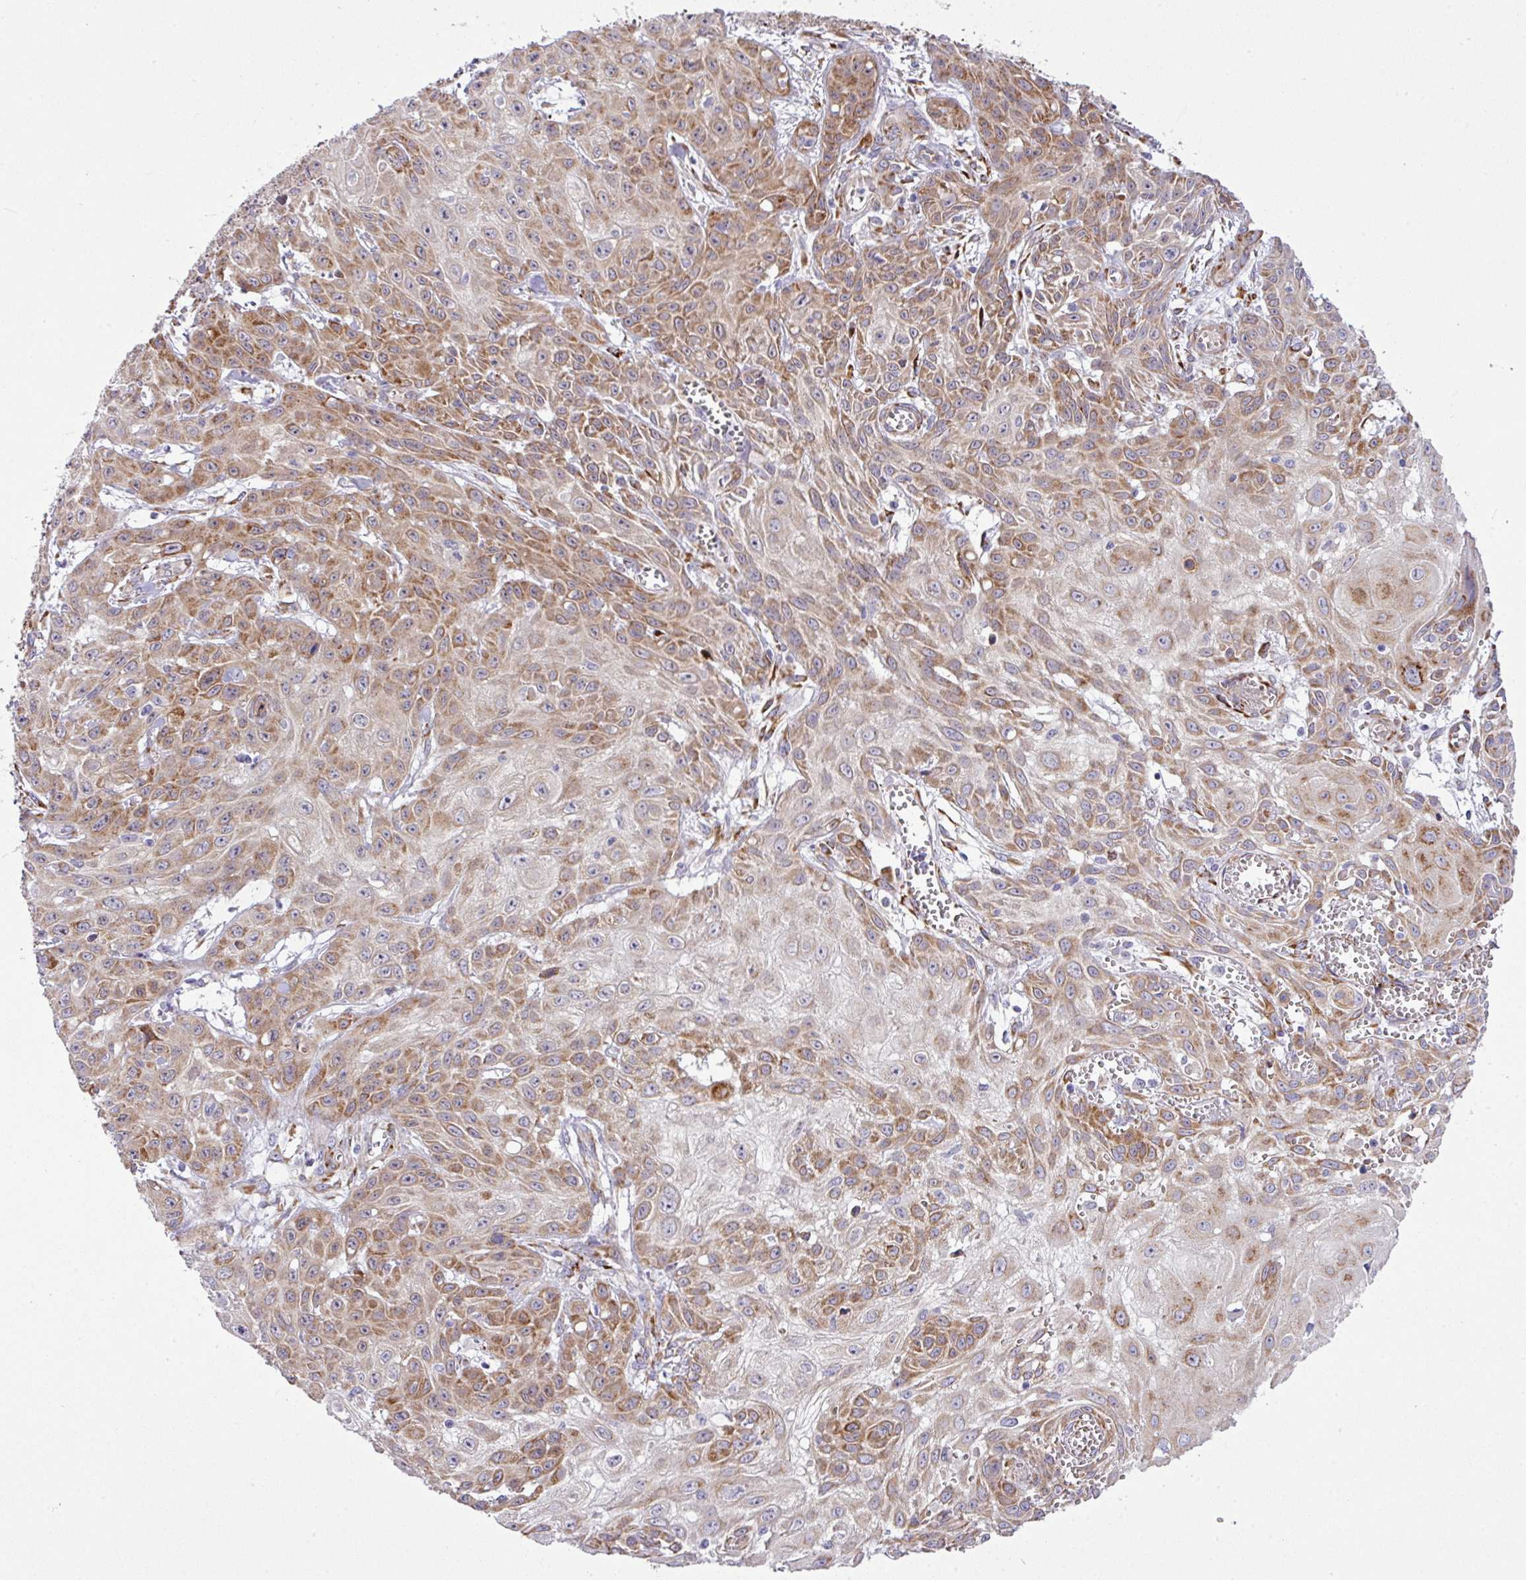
{"staining": {"intensity": "moderate", "quantity": "25%-75%", "location": "cytoplasmic/membranous"}, "tissue": "skin cancer", "cell_type": "Tumor cells", "image_type": "cancer", "snomed": [{"axis": "morphology", "description": "Squamous cell carcinoma, NOS"}, {"axis": "topography", "description": "Skin"}, {"axis": "topography", "description": "Vulva"}], "caption": "Skin cancer was stained to show a protein in brown. There is medium levels of moderate cytoplasmic/membranous expression in about 25%-75% of tumor cells. (IHC, brightfield microscopy, high magnification).", "gene": "CFAP97", "patient": {"sex": "female", "age": 71}}